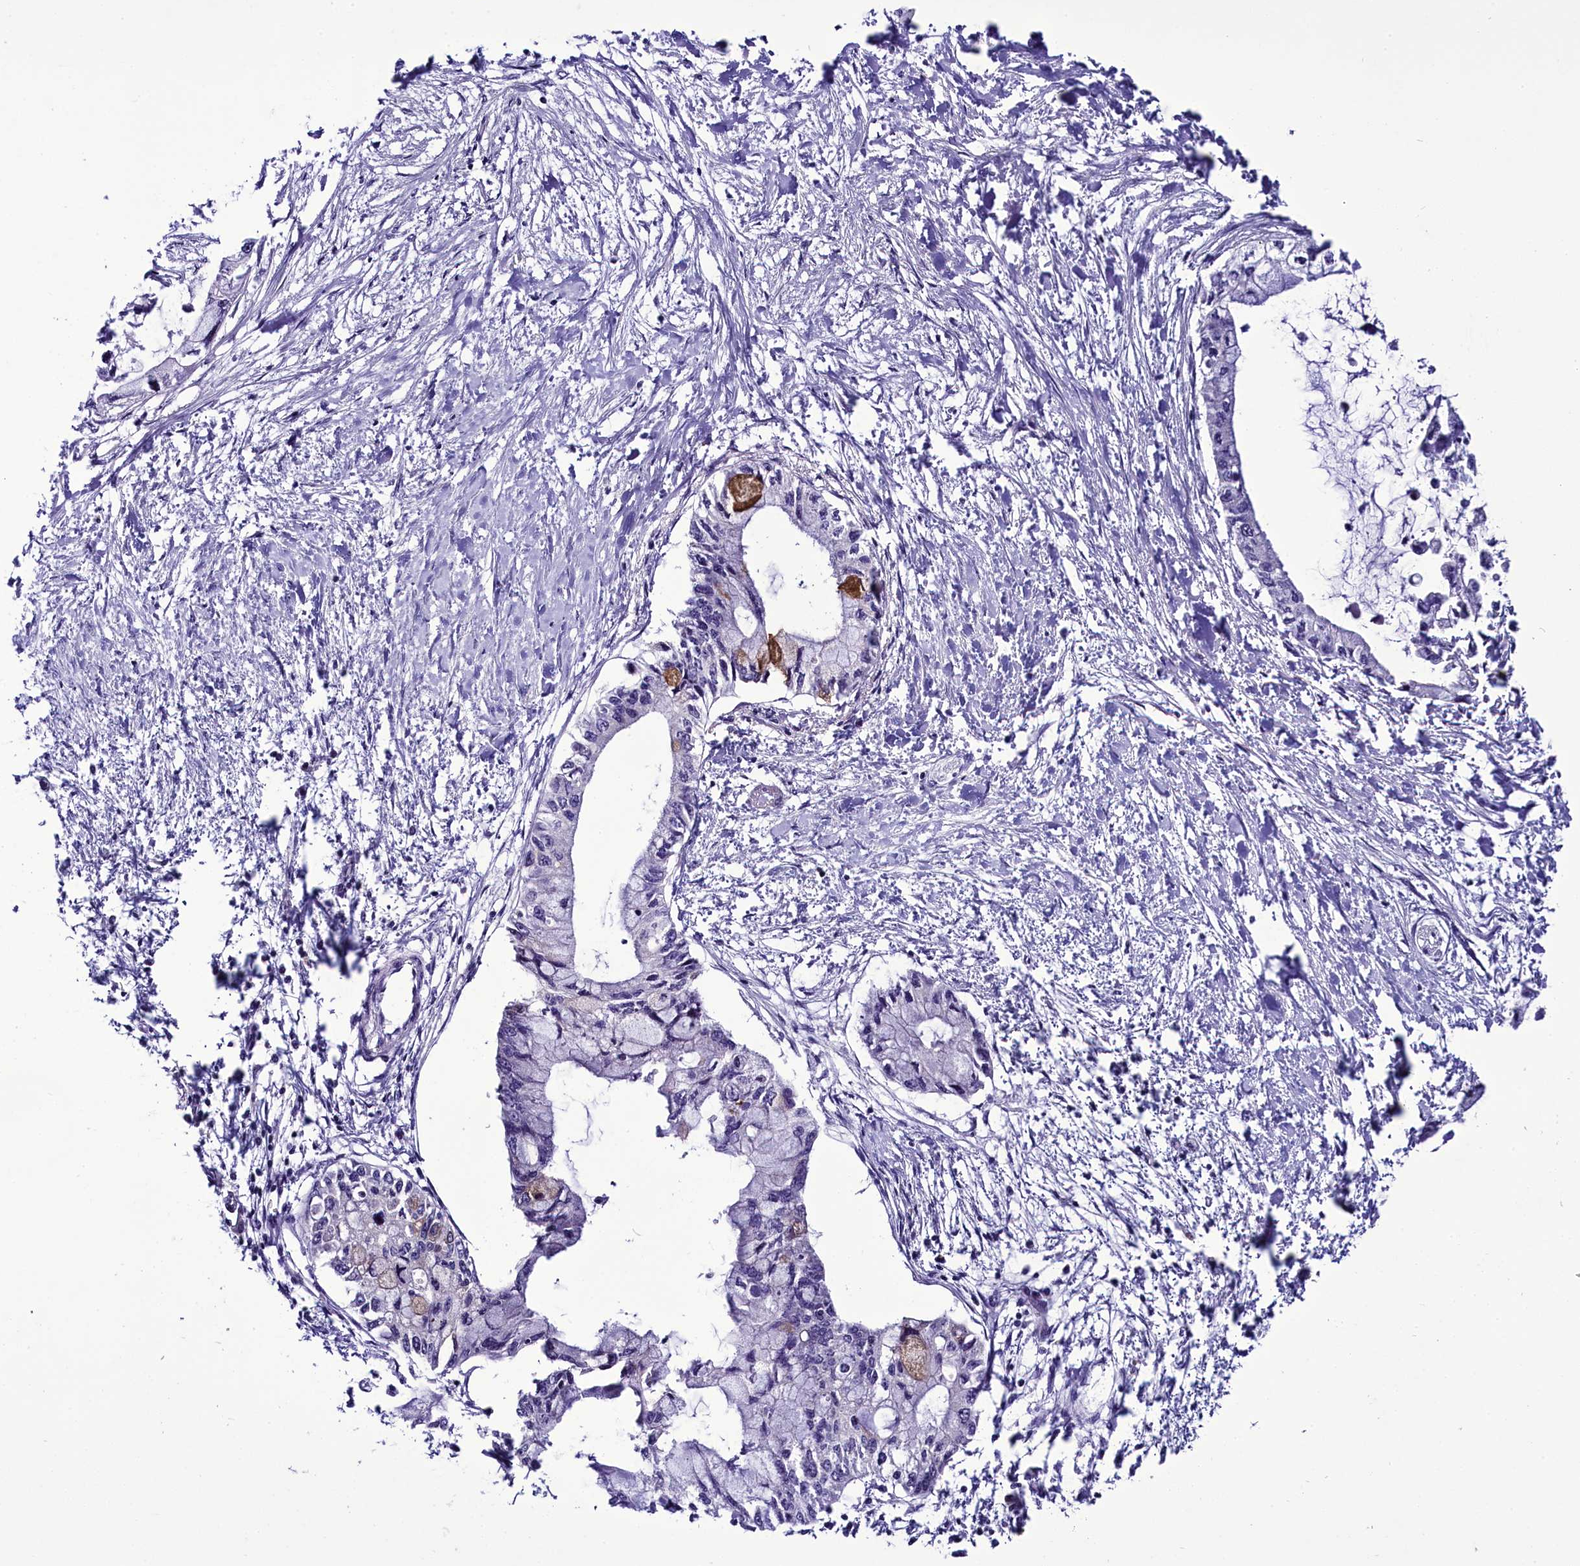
{"staining": {"intensity": "negative", "quantity": "none", "location": "none"}, "tissue": "pancreatic cancer", "cell_type": "Tumor cells", "image_type": "cancer", "snomed": [{"axis": "morphology", "description": "Adenocarcinoma, NOS"}, {"axis": "topography", "description": "Pancreas"}], "caption": "This histopathology image is of adenocarcinoma (pancreatic) stained with immunohistochemistry (IHC) to label a protein in brown with the nuclei are counter-stained blue. There is no positivity in tumor cells.", "gene": "C9orf40", "patient": {"sex": "male", "age": 48}}